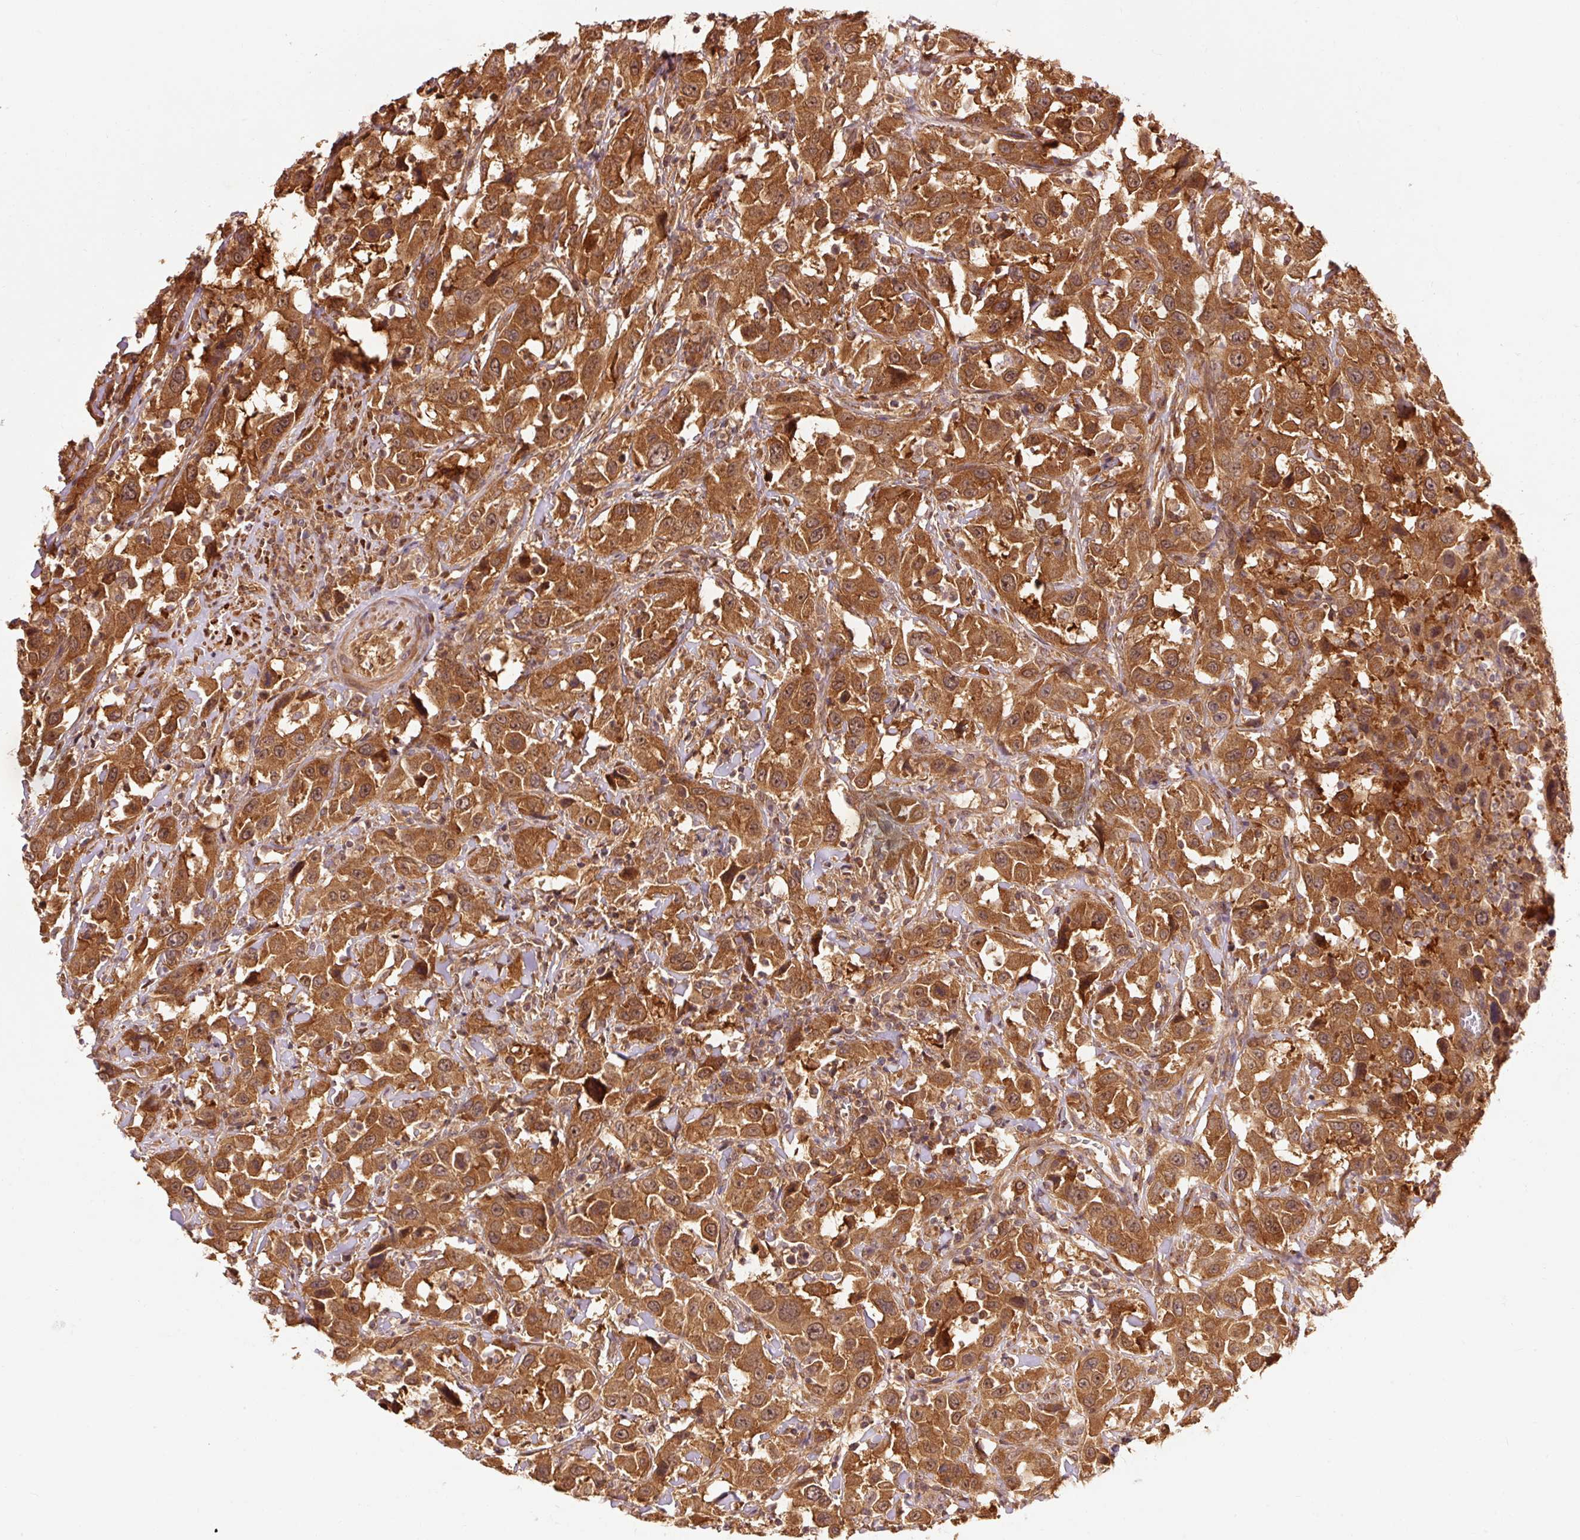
{"staining": {"intensity": "moderate", "quantity": ">75%", "location": "cytoplasmic/membranous"}, "tissue": "urothelial cancer", "cell_type": "Tumor cells", "image_type": "cancer", "snomed": [{"axis": "morphology", "description": "Urothelial carcinoma, High grade"}, {"axis": "topography", "description": "Urinary bladder"}], "caption": "Protein expression analysis of human high-grade urothelial carcinoma reveals moderate cytoplasmic/membranous staining in approximately >75% of tumor cells.", "gene": "PDAP1", "patient": {"sex": "male", "age": 61}}